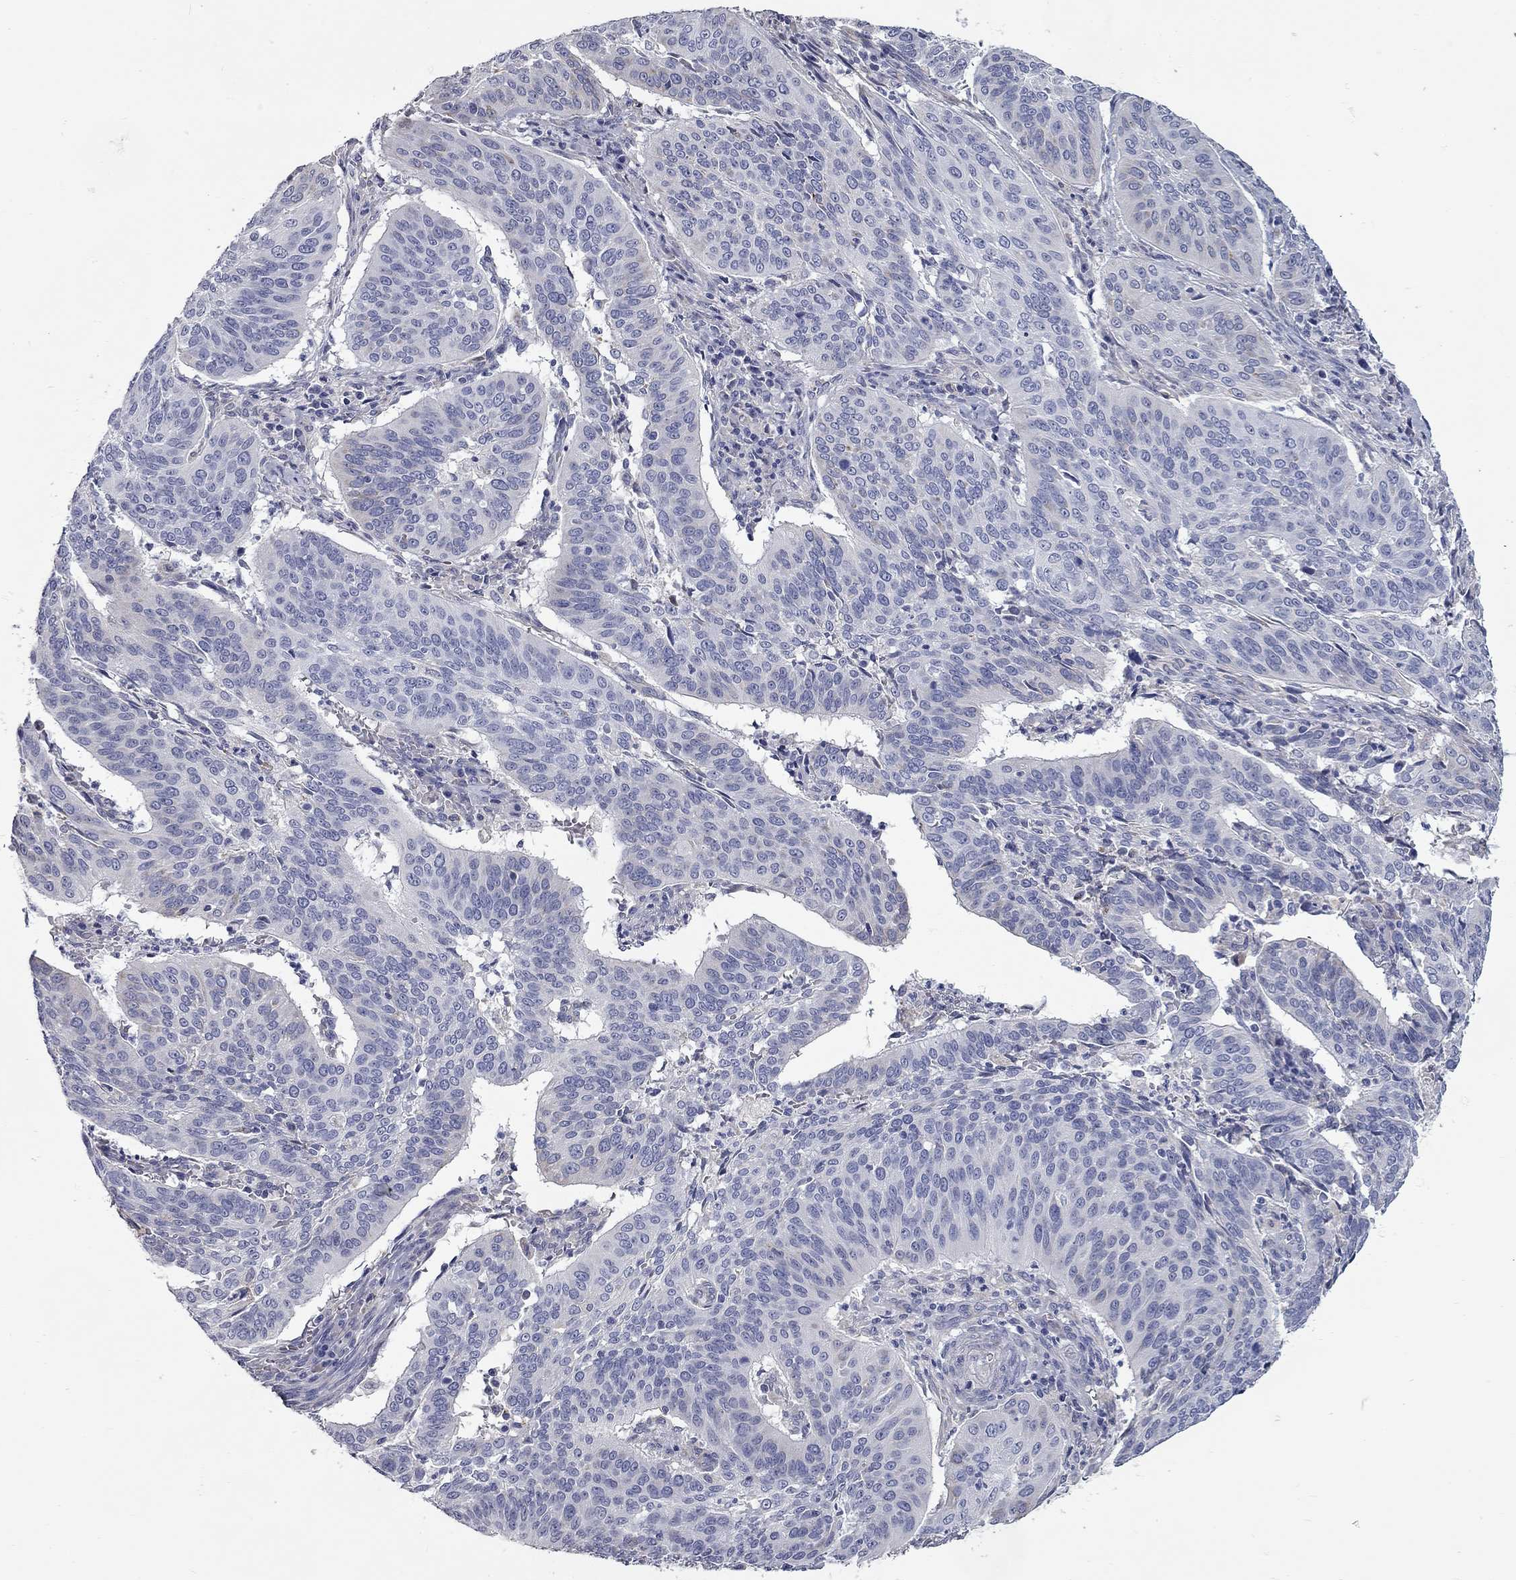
{"staining": {"intensity": "negative", "quantity": "none", "location": "none"}, "tissue": "cervical cancer", "cell_type": "Tumor cells", "image_type": "cancer", "snomed": [{"axis": "morphology", "description": "Normal tissue, NOS"}, {"axis": "morphology", "description": "Squamous cell carcinoma, NOS"}, {"axis": "topography", "description": "Cervix"}], "caption": "DAB immunohistochemical staining of human cervical cancer (squamous cell carcinoma) demonstrates no significant staining in tumor cells.", "gene": "XAGE2", "patient": {"sex": "female", "age": 39}}